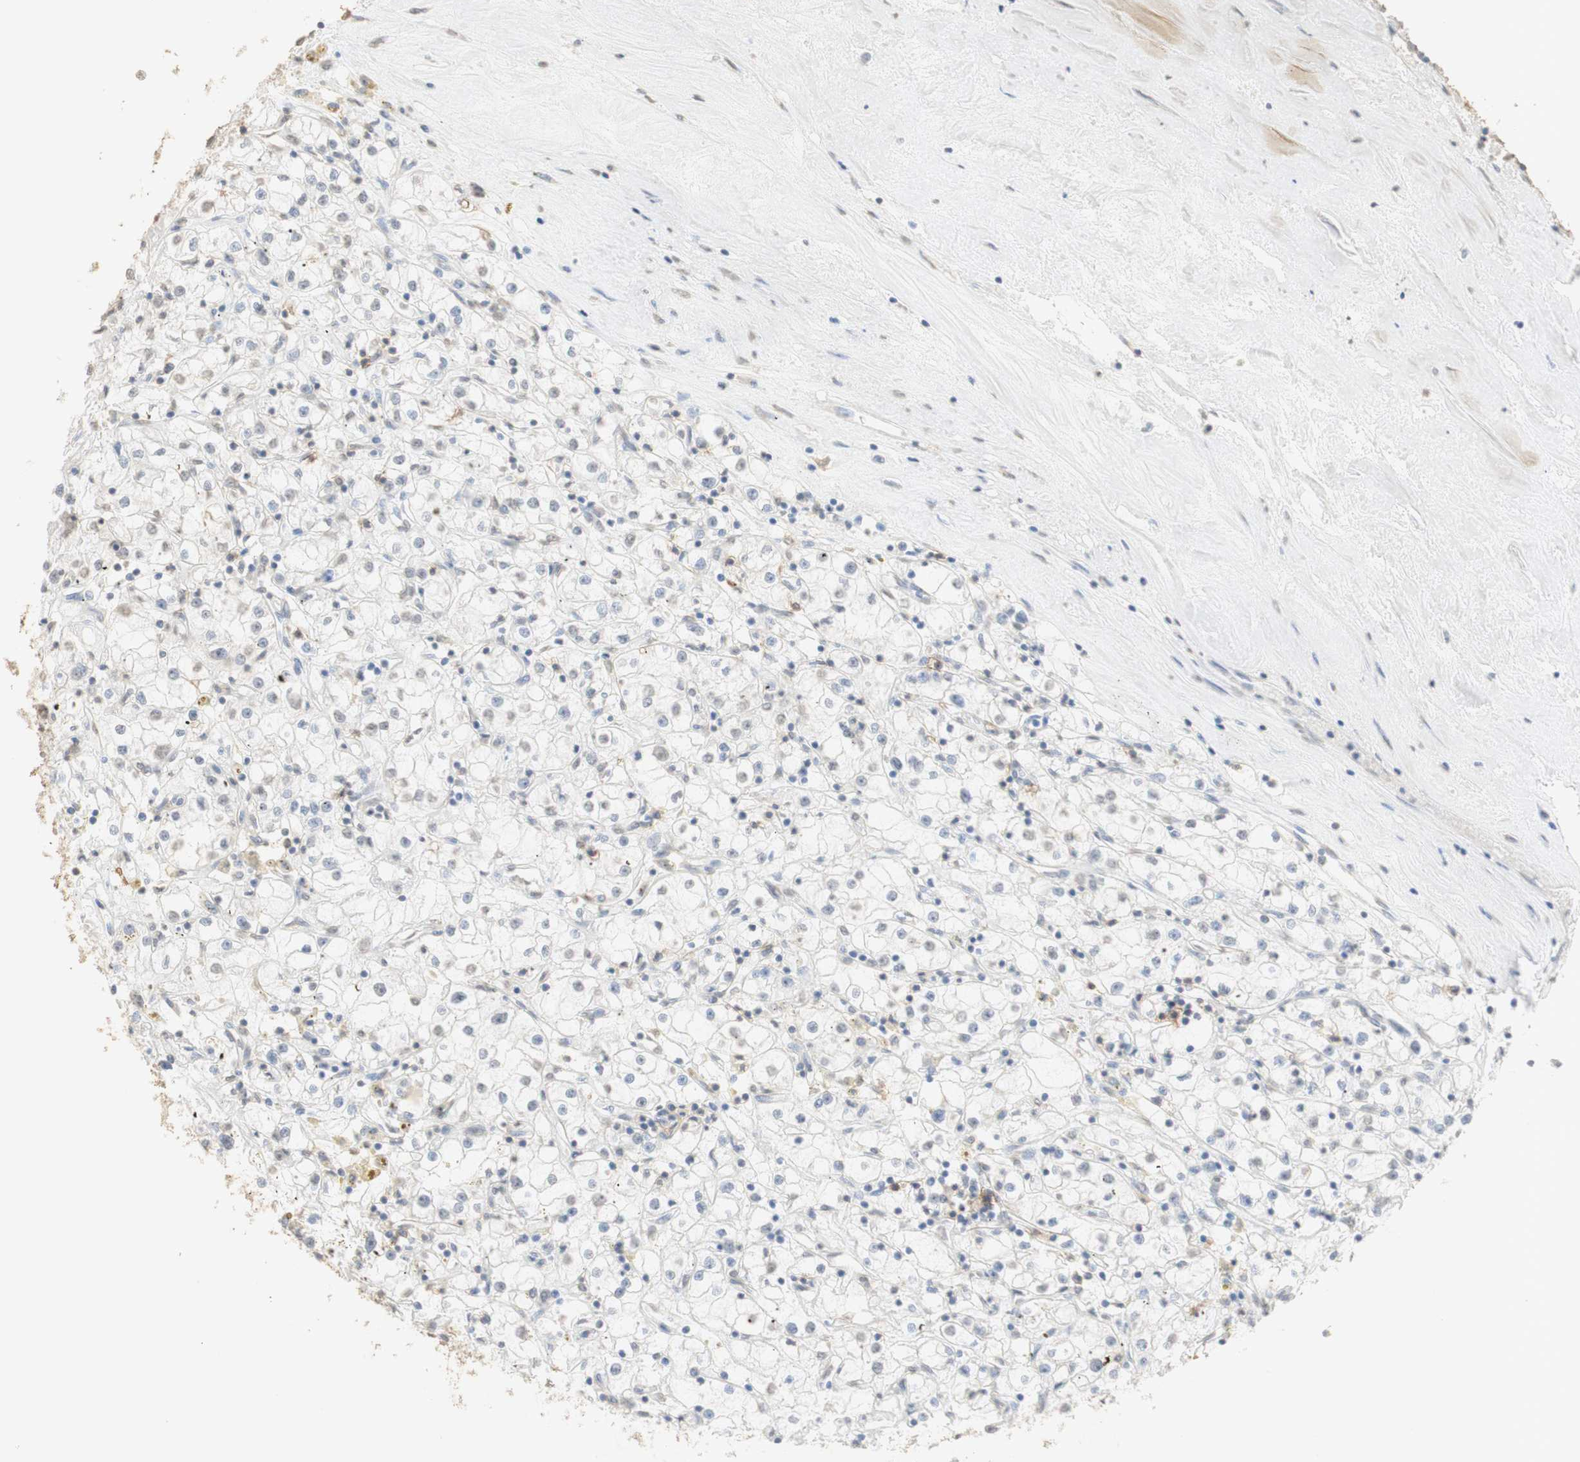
{"staining": {"intensity": "weak", "quantity": "<25%", "location": "nuclear"}, "tissue": "renal cancer", "cell_type": "Tumor cells", "image_type": "cancer", "snomed": [{"axis": "morphology", "description": "Adenocarcinoma, NOS"}, {"axis": "topography", "description": "Kidney"}], "caption": "The immunohistochemistry photomicrograph has no significant expression in tumor cells of renal cancer (adenocarcinoma) tissue.", "gene": "L1CAM", "patient": {"sex": "male", "age": 56}}